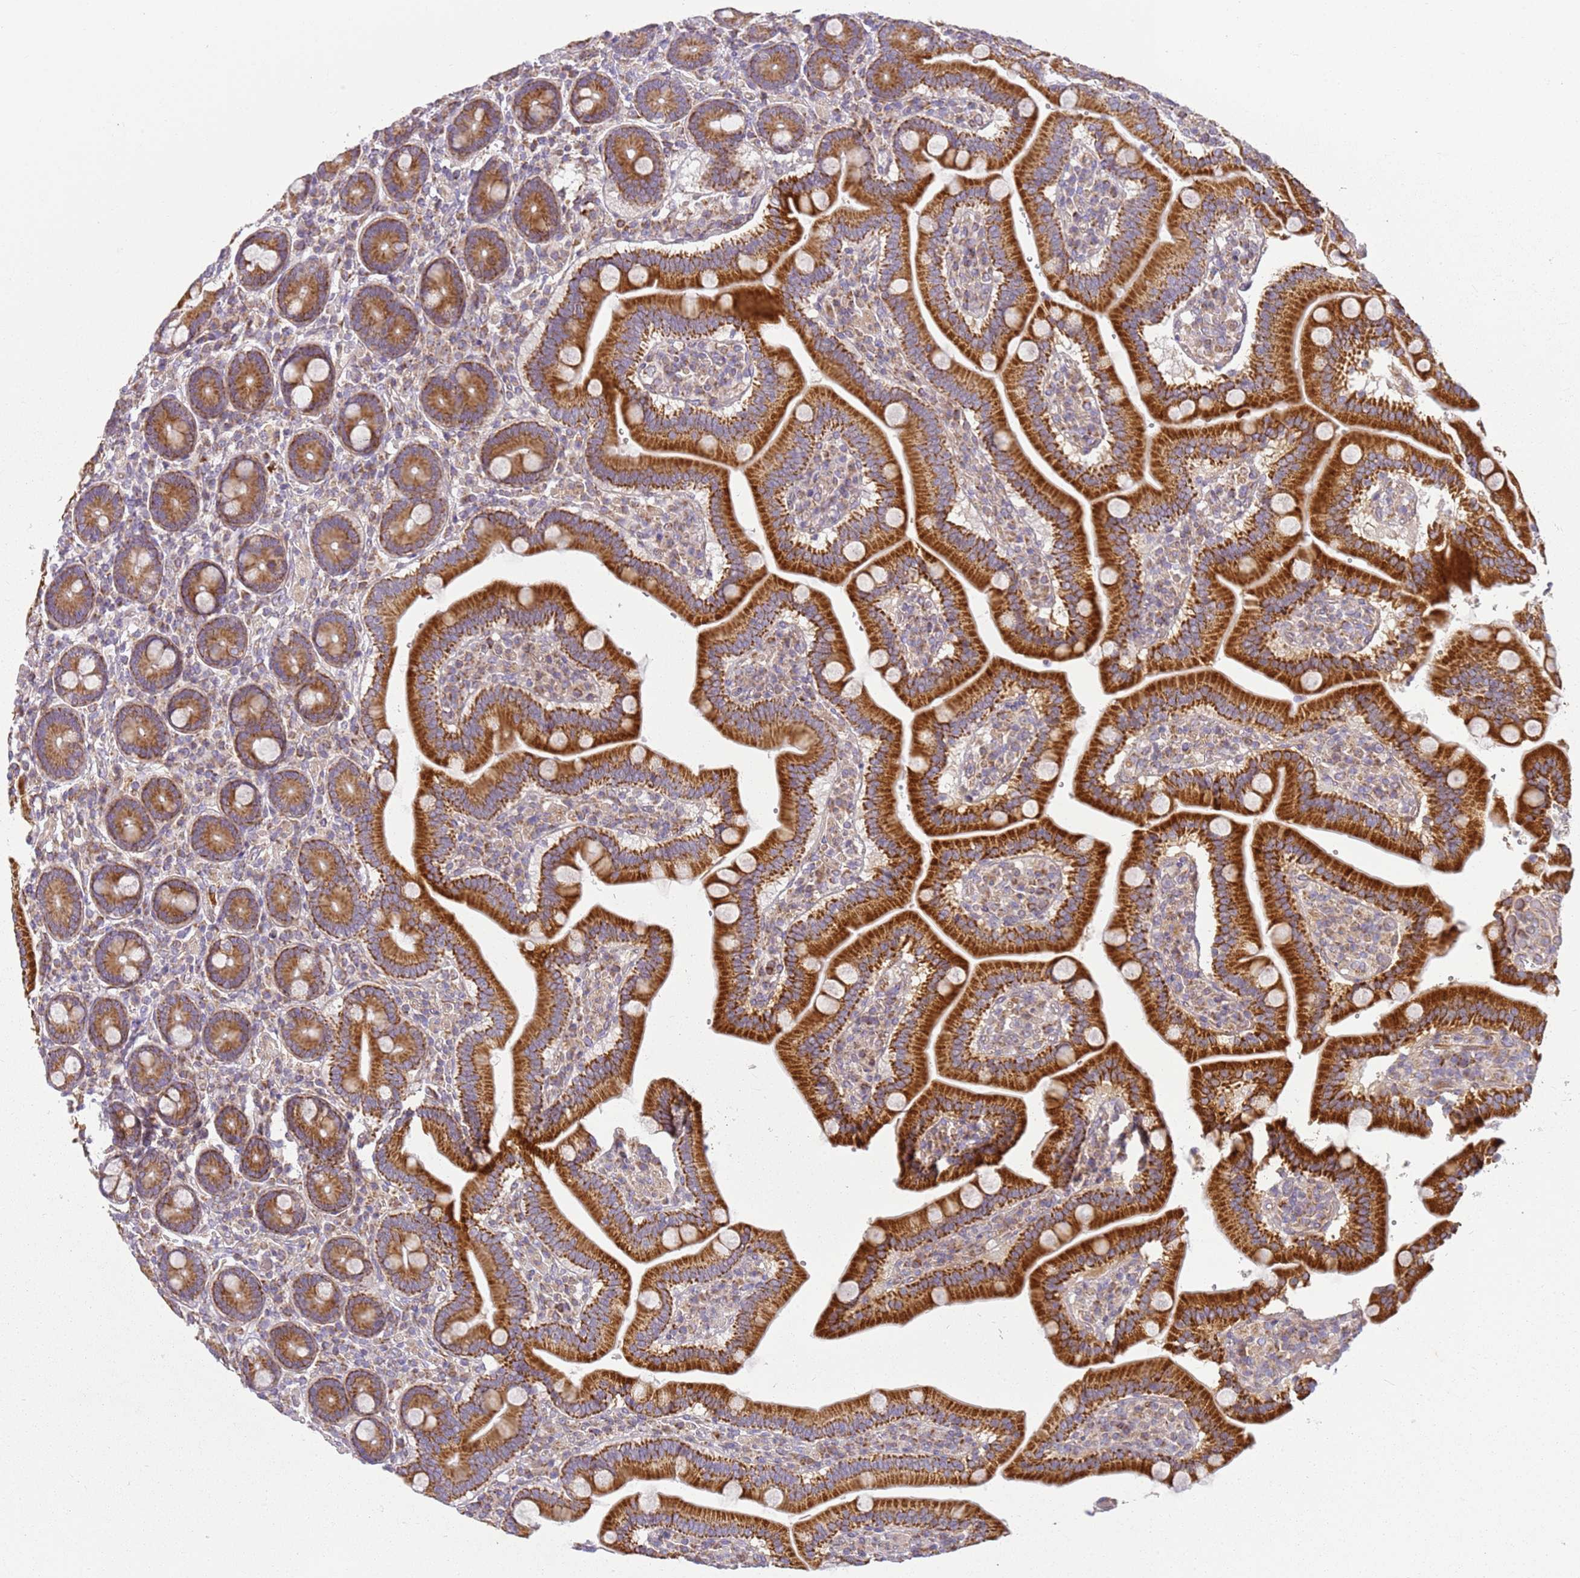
{"staining": {"intensity": "strong", "quantity": ">75%", "location": "cytoplasmic/membranous"}, "tissue": "duodenum", "cell_type": "Glandular cells", "image_type": "normal", "snomed": [{"axis": "morphology", "description": "Normal tissue, NOS"}, {"axis": "topography", "description": "Duodenum"}], "caption": "Immunohistochemical staining of benign duodenum displays high levels of strong cytoplasmic/membranous positivity in about >75% of glandular cells.", "gene": "TMEM200C", "patient": {"sex": "female", "age": 62}}